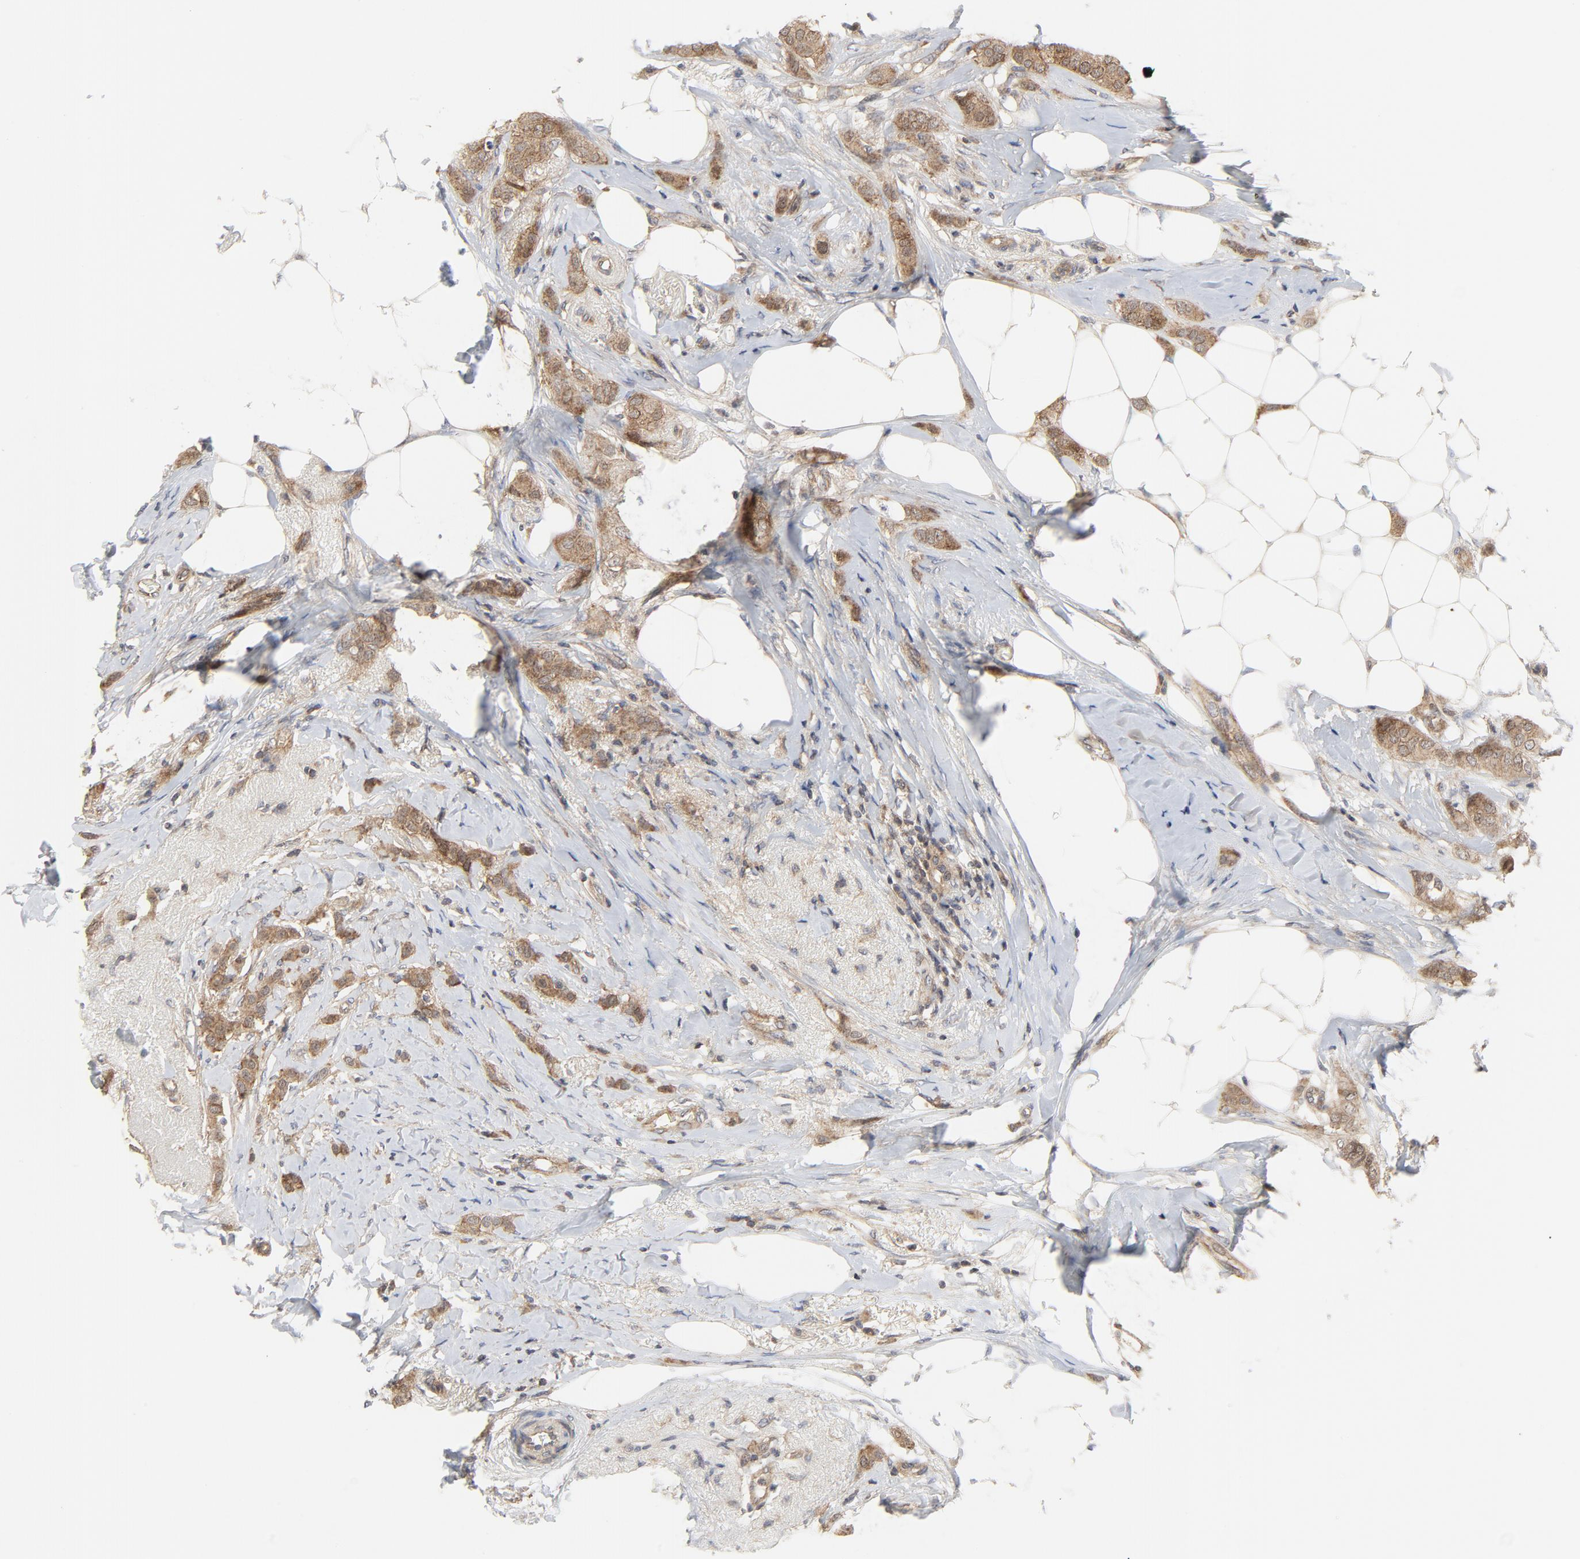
{"staining": {"intensity": "weak", "quantity": ">75%", "location": "cytoplasmic/membranous"}, "tissue": "breast cancer", "cell_type": "Tumor cells", "image_type": "cancer", "snomed": [{"axis": "morphology", "description": "Lobular carcinoma"}, {"axis": "topography", "description": "Breast"}], "caption": "Weak cytoplasmic/membranous protein expression is appreciated in about >75% of tumor cells in lobular carcinoma (breast). The staining was performed using DAB to visualize the protein expression in brown, while the nuclei were stained in blue with hematoxylin (Magnification: 20x).", "gene": "MAP2K7", "patient": {"sex": "female", "age": 55}}